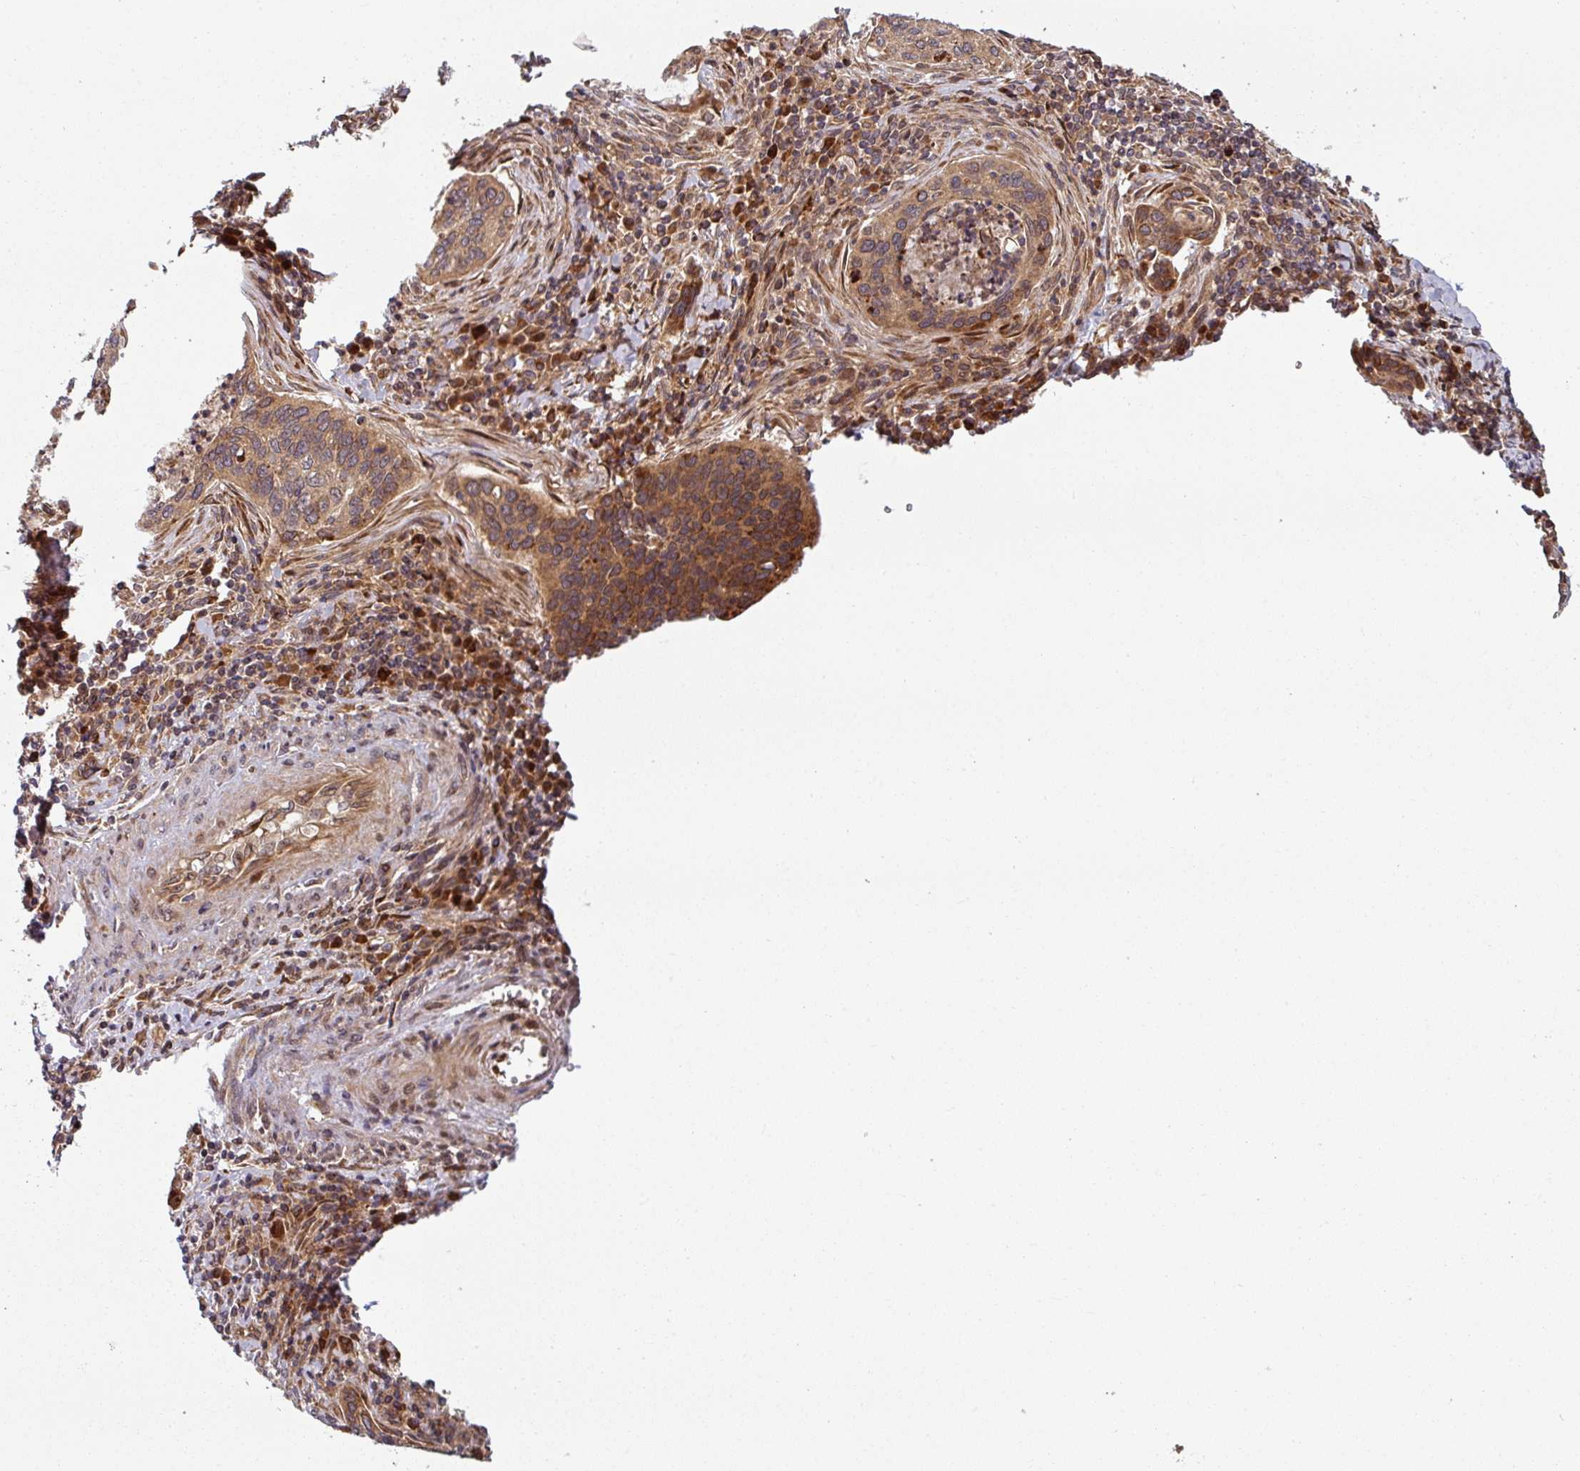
{"staining": {"intensity": "moderate", "quantity": ">75%", "location": "cytoplasmic/membranous"}, "tissue": "cervical cancer", "cell_type": "Tumor cells", "image_type": "cancer", "snomed": [{"axis": "morphology", "description": "Squamous cell carcinoma, NOS"}, {"axis": "topography", "description": "Cervix"}], "caption": "Cervical cancer (squamous cell carcinoma) was stained to show a protein in brown. There is medium levels of moderate cytoplasmic/membranous positivity in about >75% of tumor cells. Using DAB (3,3'-diaminobenzidine) (brown) and hematoxylin (blue) stains, captured at high magnification using brightfield microscopy.", "gene": "RAB5A", "patient": {"sex": "female", "age": 53}}